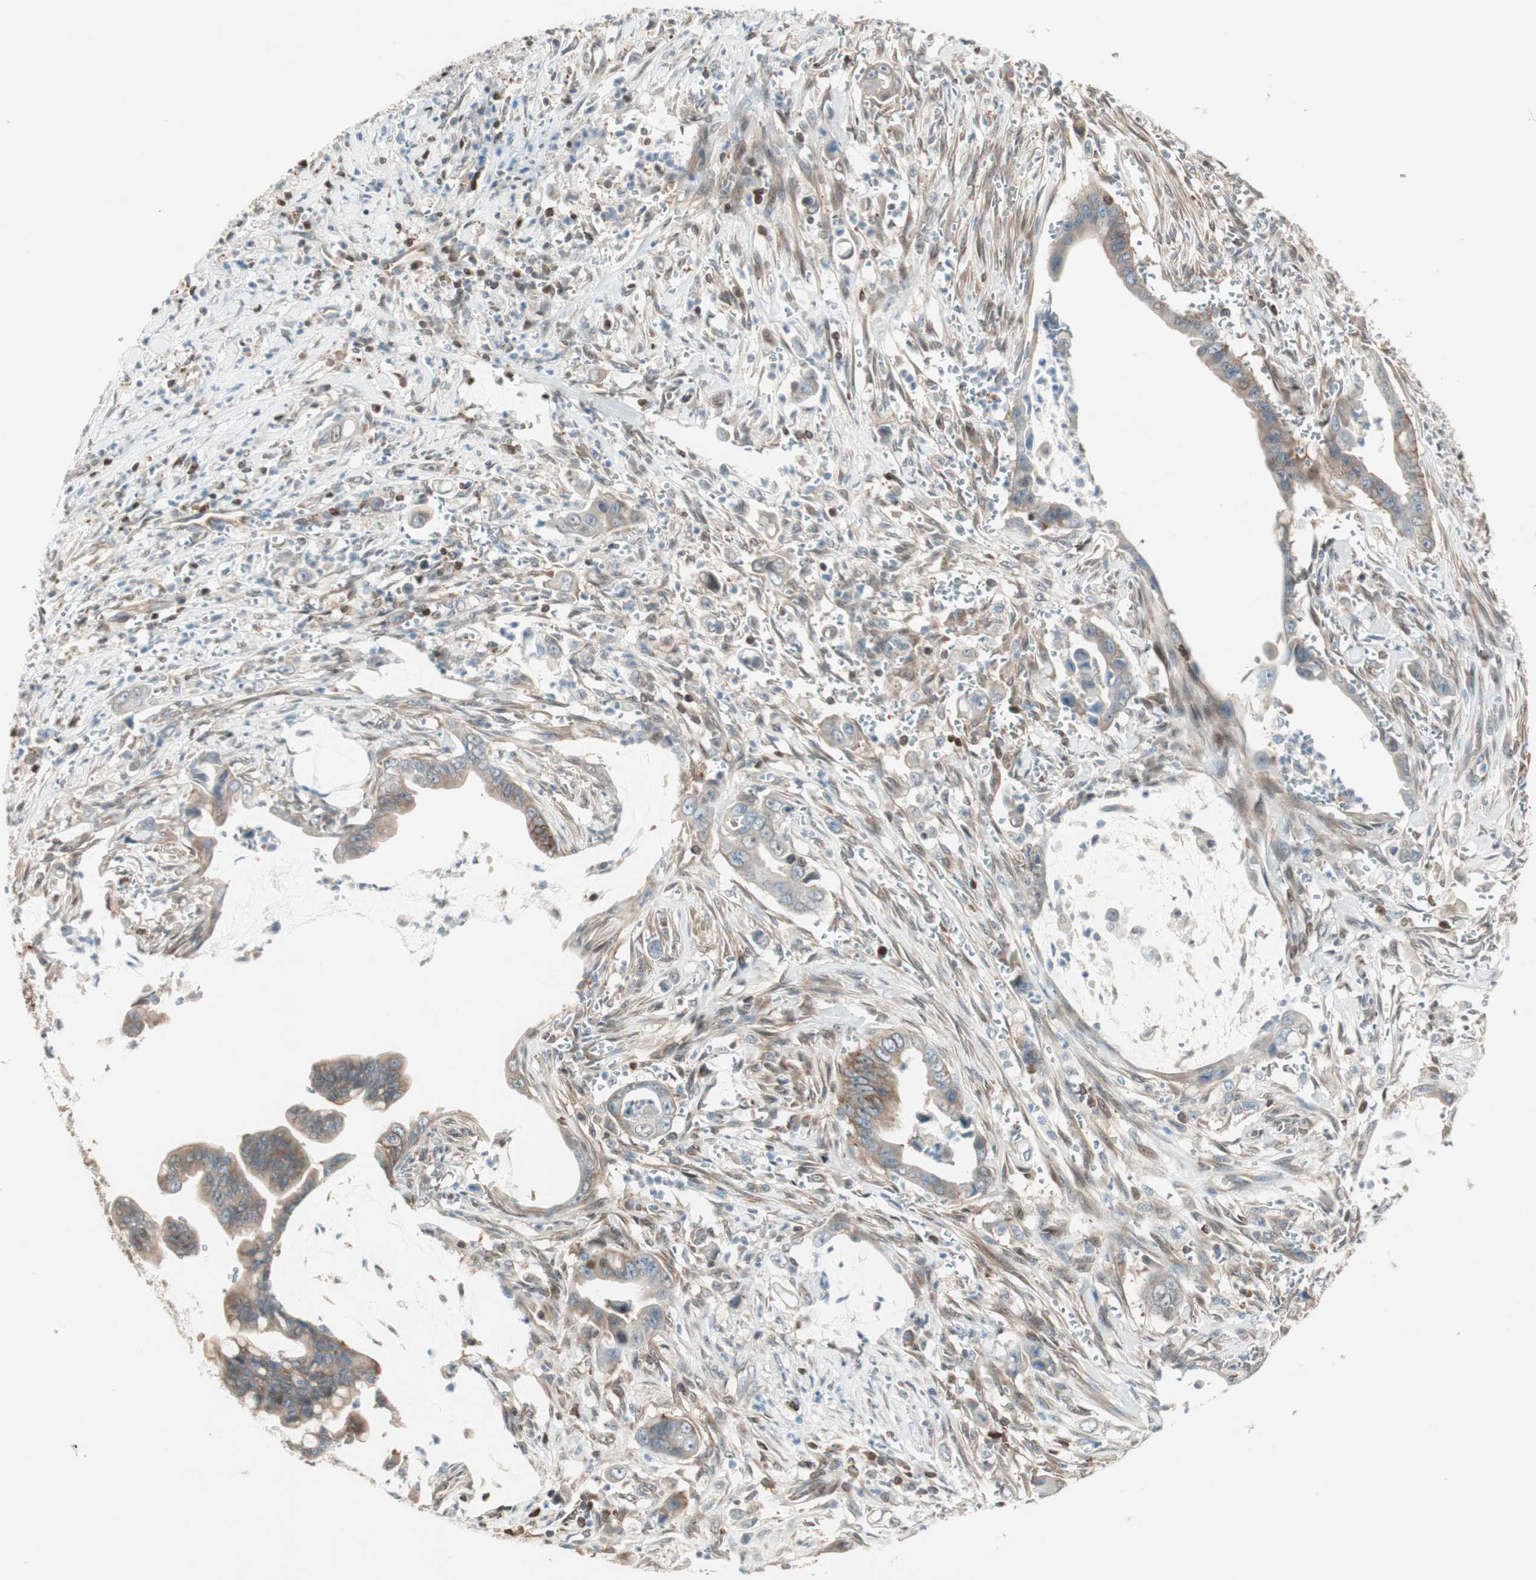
{"staining": {"intensity": "moderate", "quantity": ">75%", "location": "cytoplasmic/membranous"}, "tissue": "pancreatic cancer", "cell_type": "Tumor cells", "image_type": "cancer", "snomed": [{"axis": "morphology", "description": "Adenocarcinoma, NOS"}, {"axis": "topography", "description": "Pancreas"}], "caption": "A brown stain shows moderate cytoplasmic/membranous positivity of a protein in pancreatic cancer (adenocarcinoma) tumor cells. Ihc stains the protein in brown and the nuclei are stained blue.", "gene": "BIN1", "patient": {"sex": "male", "age": 59}}